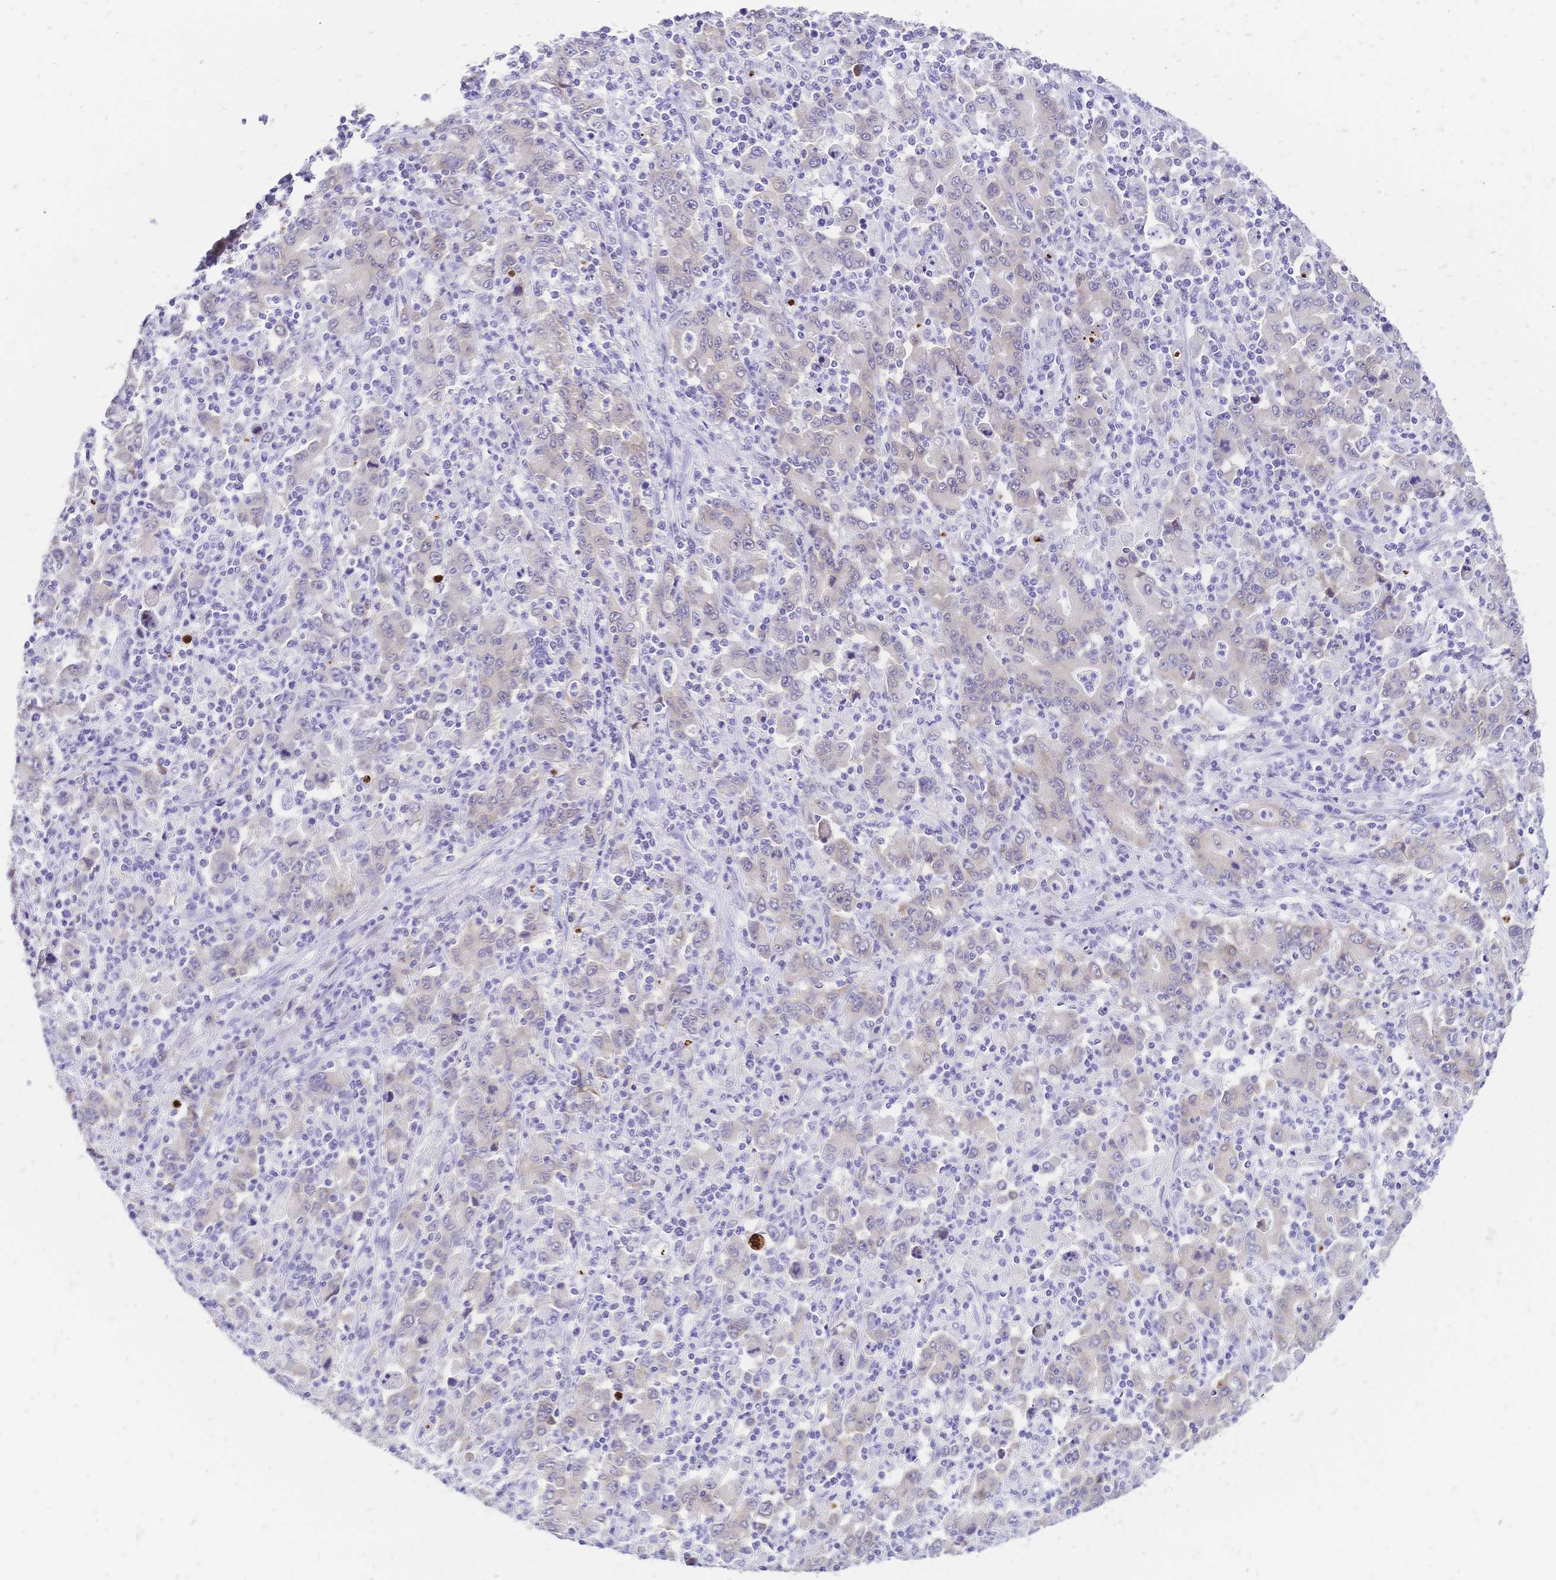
{"staining": {"intensity": "weak", "quantity": "<25%", "location": "cytoplasmic/membranous"}, "tissue": "stomach cancer", "cell_type": "Tumor cells", "image_type": "cancer", "snomed": [{"axis": "morphology", "description": "Adenocarcinoma, NOS"}, {"axis": "topography", "description": "Stomach, upper"}], "caption": "There is no significant expression in tumor cells of stomach cancer (adenocarcinoma).", "gene": "GRB7", "patient": {"sex": "male", "age": 69}}